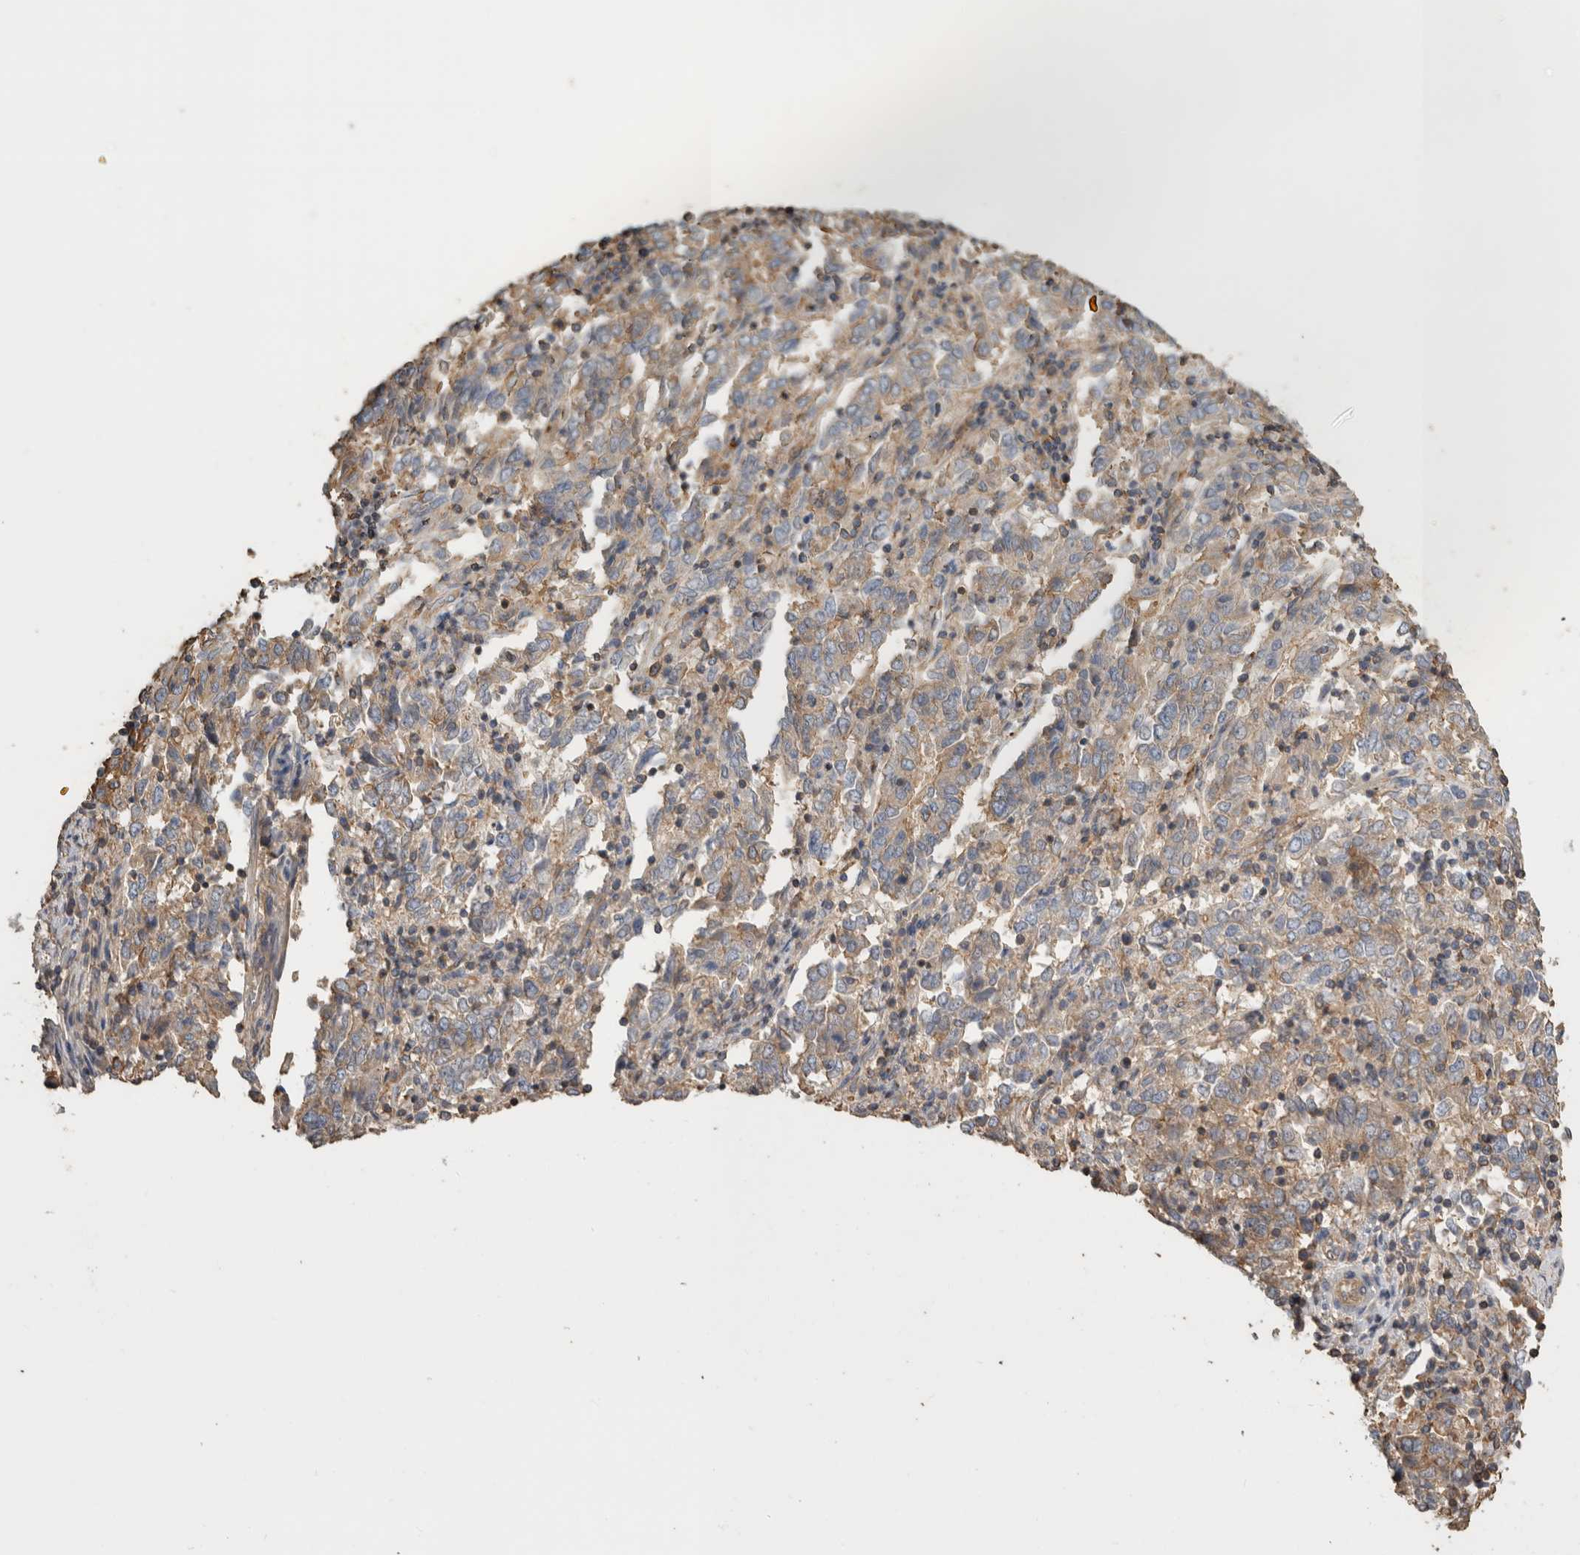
{"staining": {"intensity": "moderate", "quantity": ">75%", "location": "cytoplasmic/membranous"}, "tissue": "endometrial cancer", "cell_type": "Tumor cells", "image_type": "cancer", "snomed": [{"axis": "morphology", "description": "Adenocarcinoma, NOS"}, {"axis": "topography", "description": "Endometrium"}], "caption": "Immunohistochemical staining of endometrial adenocarcinoma demonstrates medium levels of moderate cytoplasmic/membranous staining in about >75% of tumor cells. Using DAB (3,3'-diaminobenzidine) (brown) and hematoxylin (blue) stains, captured at high magnification using brightfield microscopy.", "gene": "EIF4G3", "patient": {"sex": "female", "age": 80}}